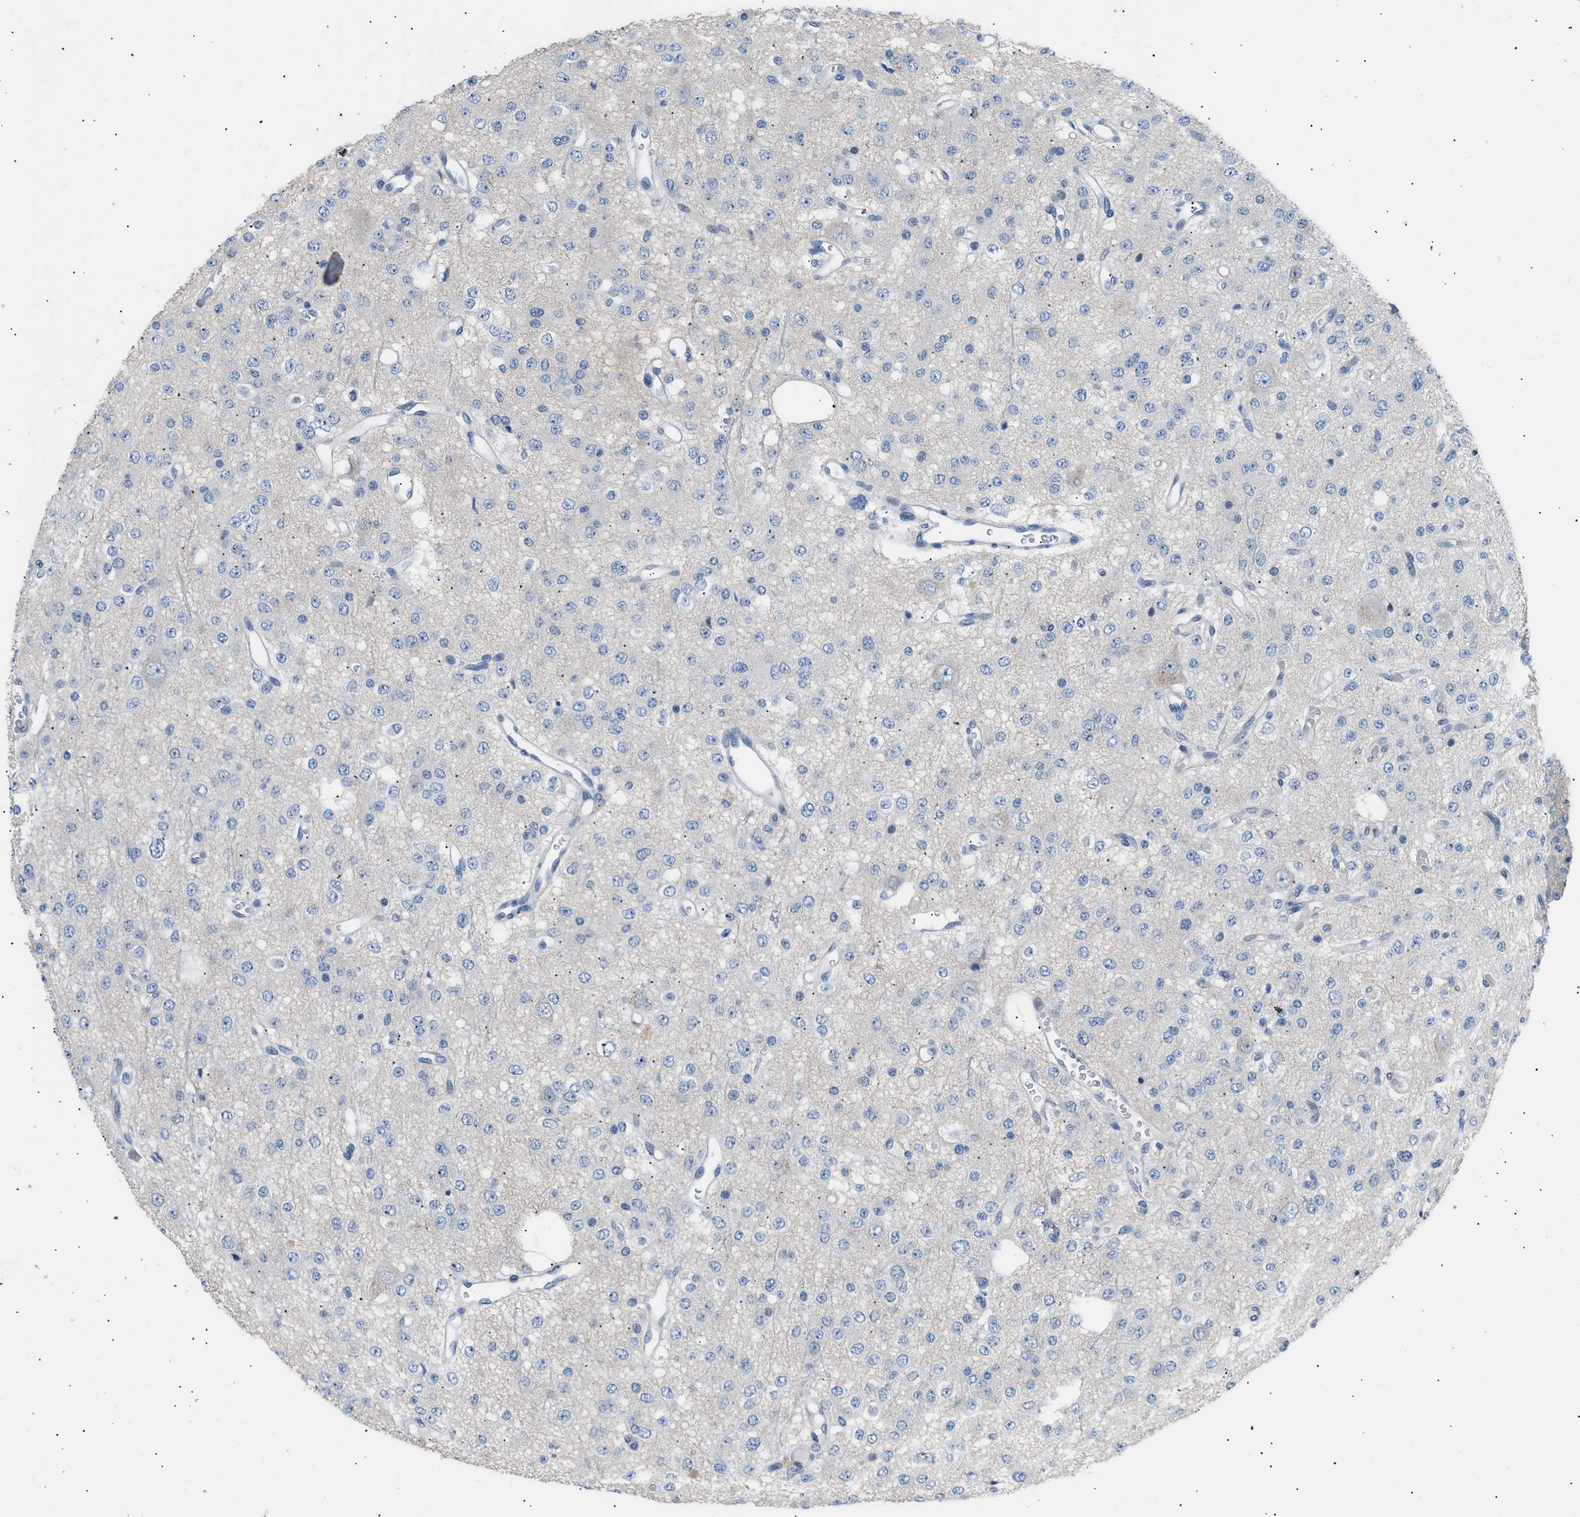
{"staining": {"intensity": "negative", "quantity": "none", "location": "none"}, "tissue": "glioma", "cell_type": "Tumor cells", "image_type": "cancer", "snomed": [{"axis": "morphology", "description": "Glioma, malignant, Low grade"}, {"axis": "topography", "description": "Brain"}], "caption": "Human malignant glioma (low-grade) stained for a protein using immunohistochemistry (IHC) demonstrates no expression in tumor cells.", "gene": "ICA1", "patient": {"sex": "male", "age": 38}}